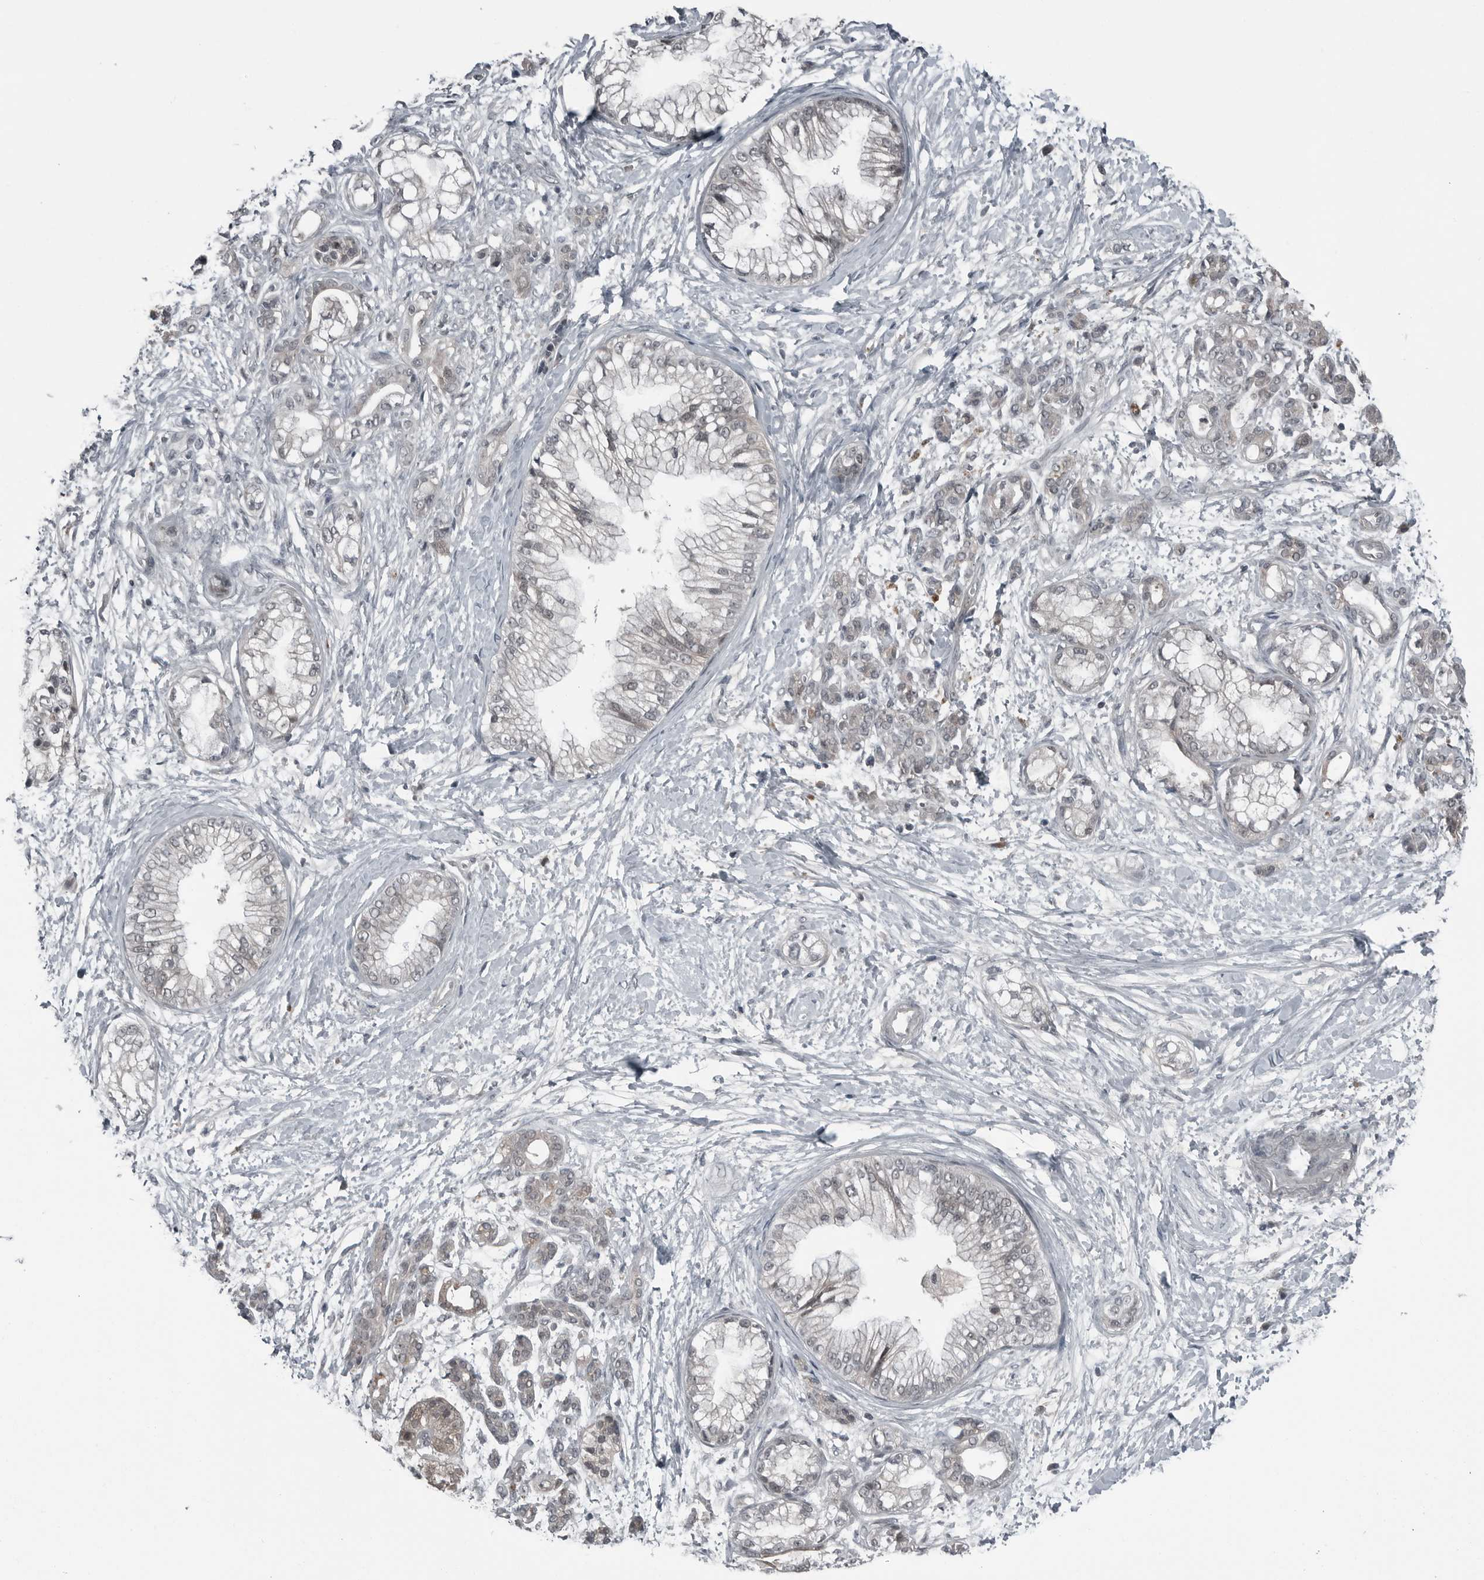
{"staining": {"intensity": "negative", "quantity": "none", "location": "none"}, "tissue": "pancreatic cancer", "cell_type": "Tumor cells", "image_type": "cancer", "snomed": [{"axis": "morphology", "description": "Adenocarcinoma, NOS"}, {"axis": "topography", "description": "Pancreas"}], "caption": "The histopathology image exhibits no significant staining in tumor cells of pancreatic cancer (adenocarcinoma).", "gene": "GAK", "patient": {"sex": "male", "age": 68}}